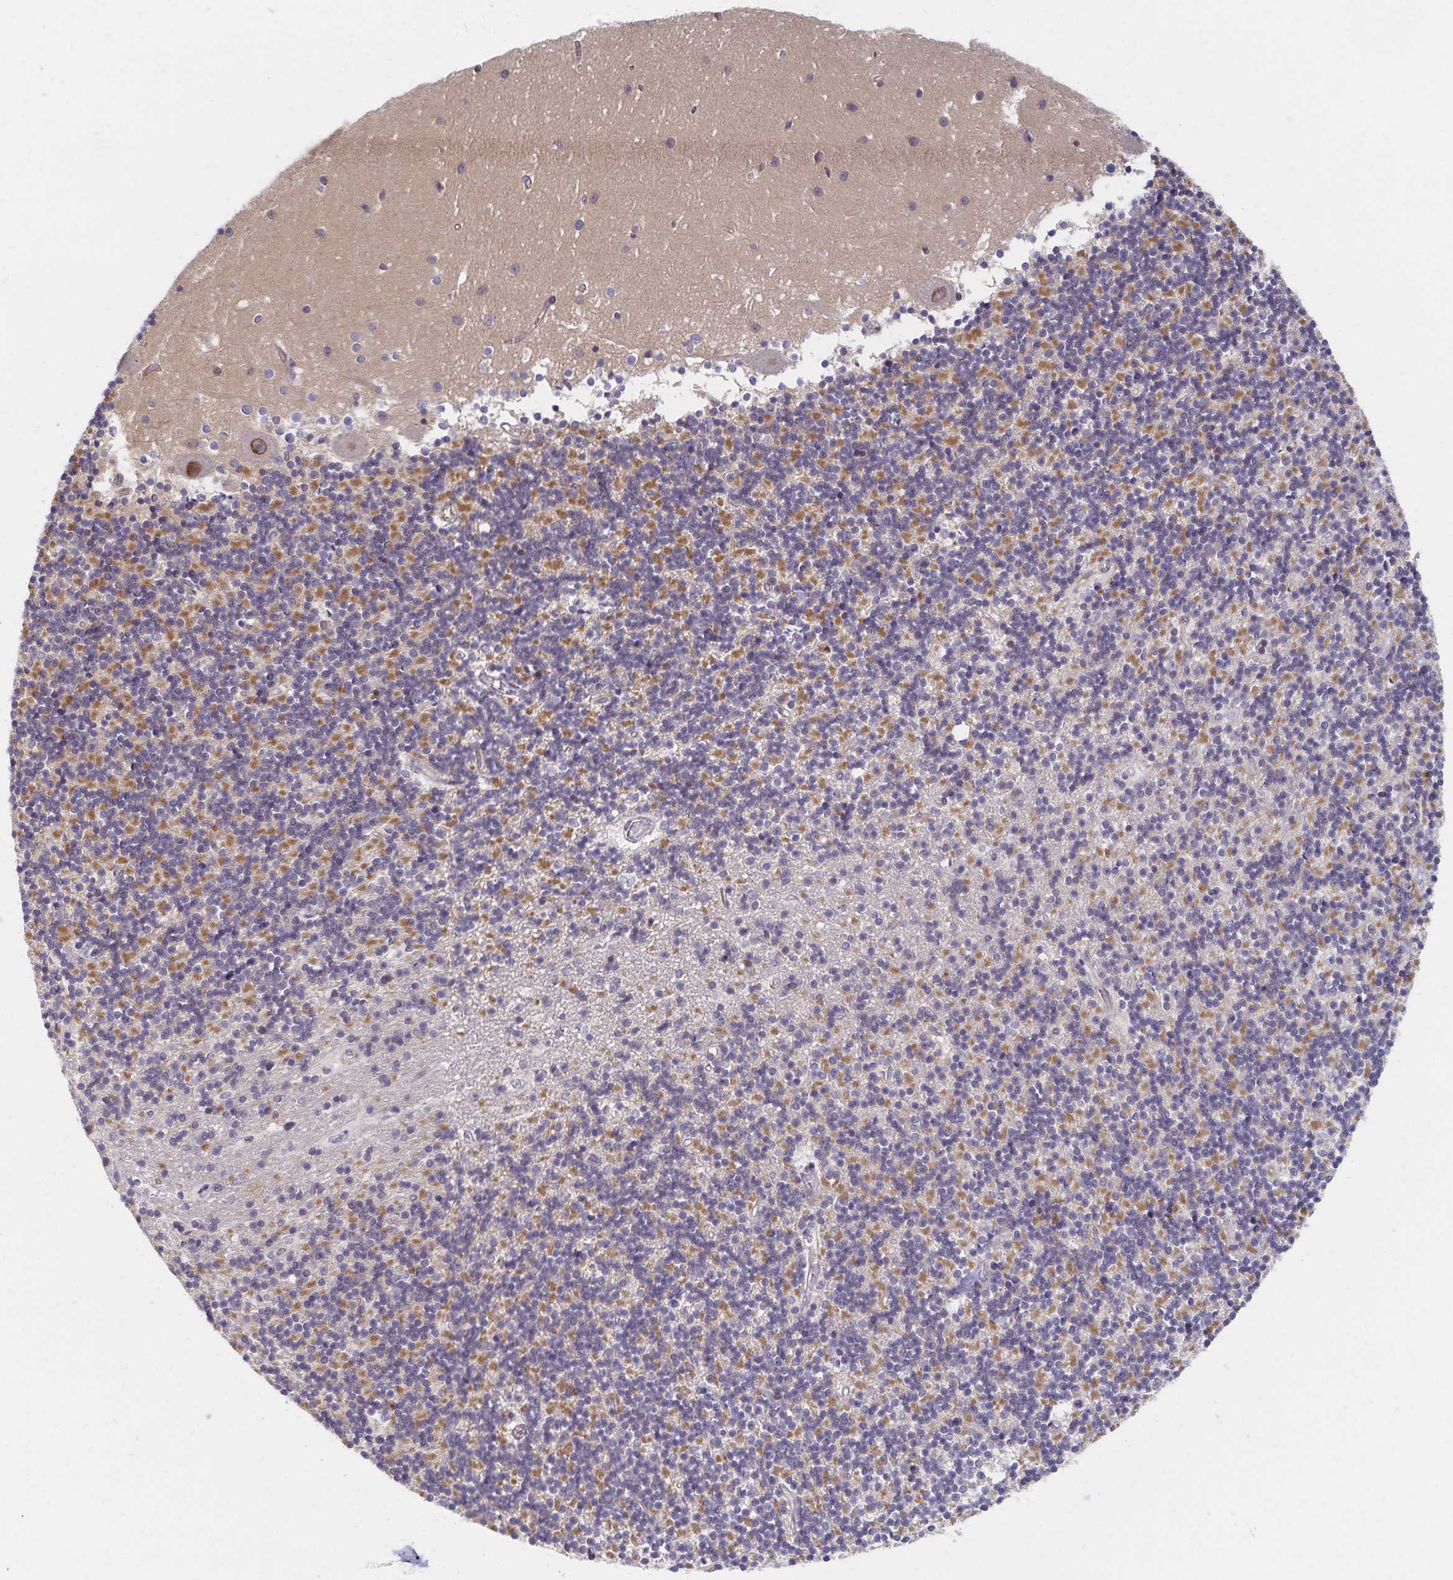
{"staining": {"intensity": "moderate", "quantity": "25%-75%", "location": "cytoplasmic/membranous"}, "tissue": "cerebellum", "cell_type": "Cells in granular layer", "image_type": "normal", "snomed": [{"axis": "morphology", "description": "Normal tissue, NOS"}, {"axis": "topography", "description": "Cerebellum"}], "caption": "High-magnification brightfield microscopy of normal cerebellum stained with DAB (3,3'-diaminobenzidine) (brown) and counterstained with hematoxylin (blue). cells in granular layer exhibit moderate cytoplasmic/membranous expression is appreciated in approximately25%-75% of cells.", "gene": "RAB9B", "patient": {"sex": "male", "age": 54}}